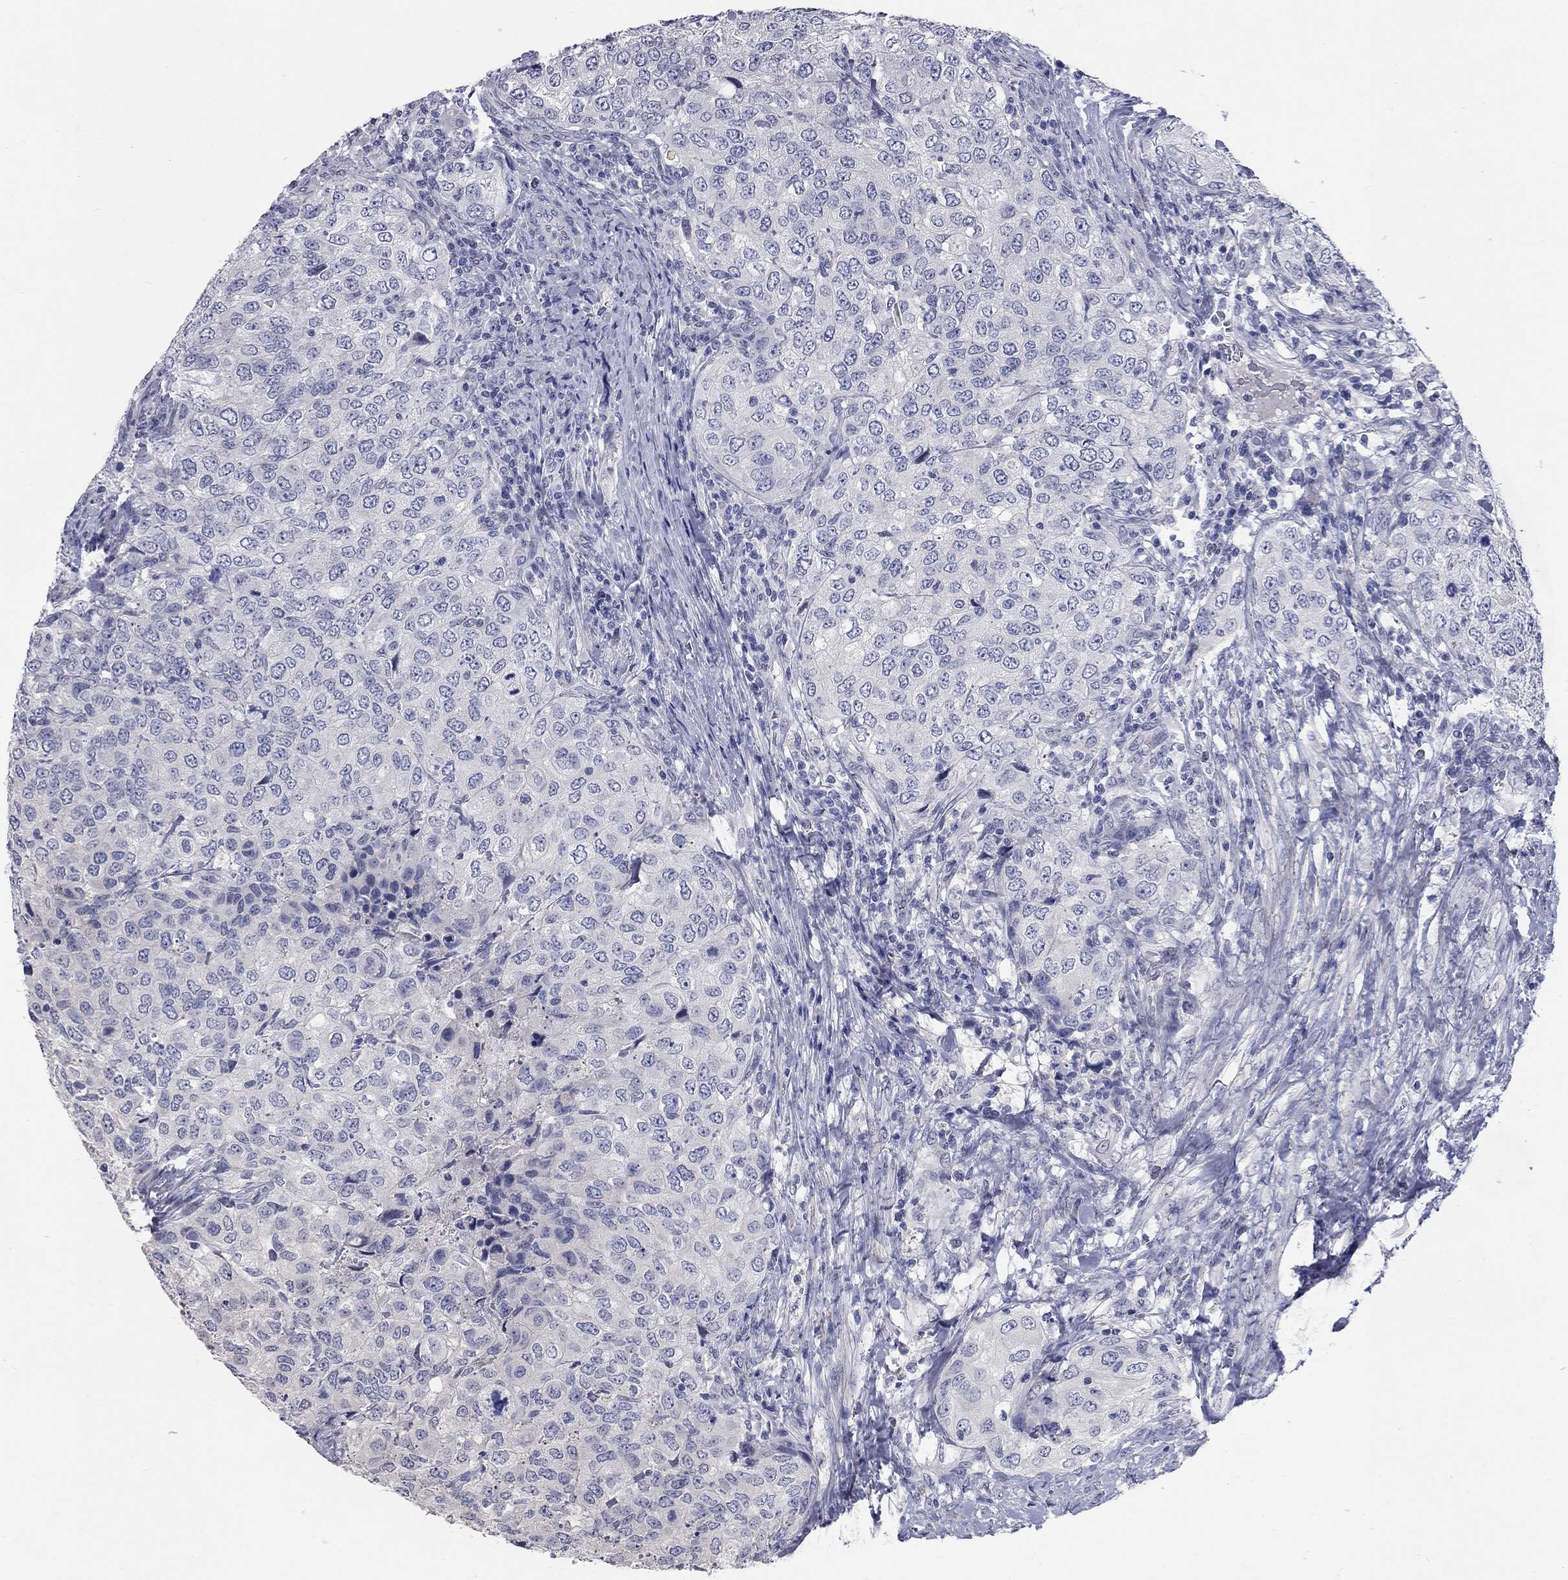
{"staining": {"intensity": "negative", "quantity": "none", "location": "none"}, "tissue": "urothelial cancer", "cell_type": "Tumor cells", "image_type": "cancer", "snomed": [{"axis": "morphology", "description": "Urothelial carcinoma, High grade"}, {"axis": "topography", "description": "Urinary bladder"}], "caption": "Immunohistochemical staining of human urothelial cancer demonstrates no significant staining in tumor cells.", "gene": "SYT12", "patient": {"sex": "female", "age": 78}}